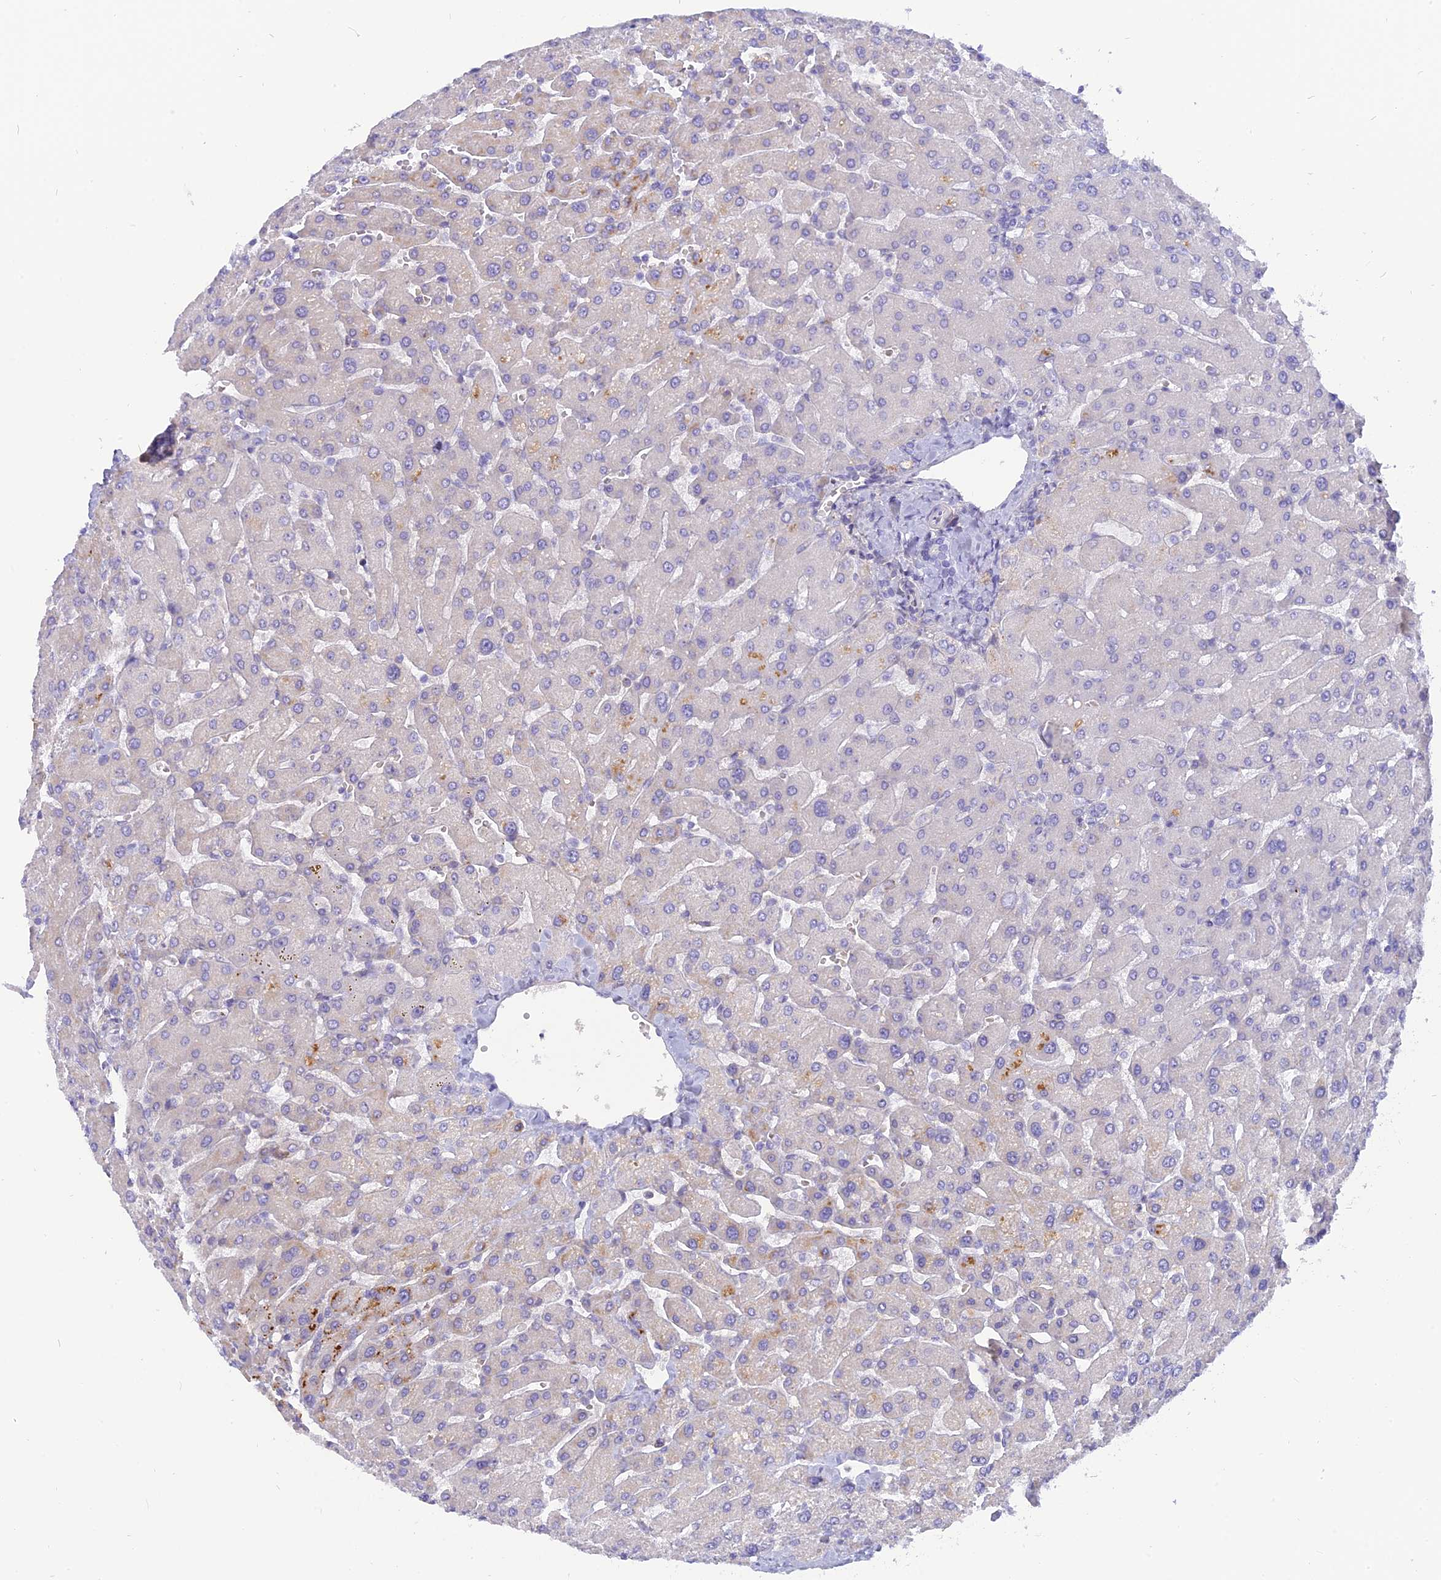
{"staining": {"intensity": "negative", "quantity": "none", "location": "none"}, "tissue": "liver", "cell_type": "Cholangiocytes", "image_type": "normal", "snomed": [{"axis": "morphology", "description": "Normal tissue, NOS"}, {"axis": "topography", "description": "Liver"}], "caption": "Histopathology image shows no significant protein staining in cholangiocytes of unremarkable liver.", "gene": "MBD3L1", "patient": {"sex": "male", "age": 55}}